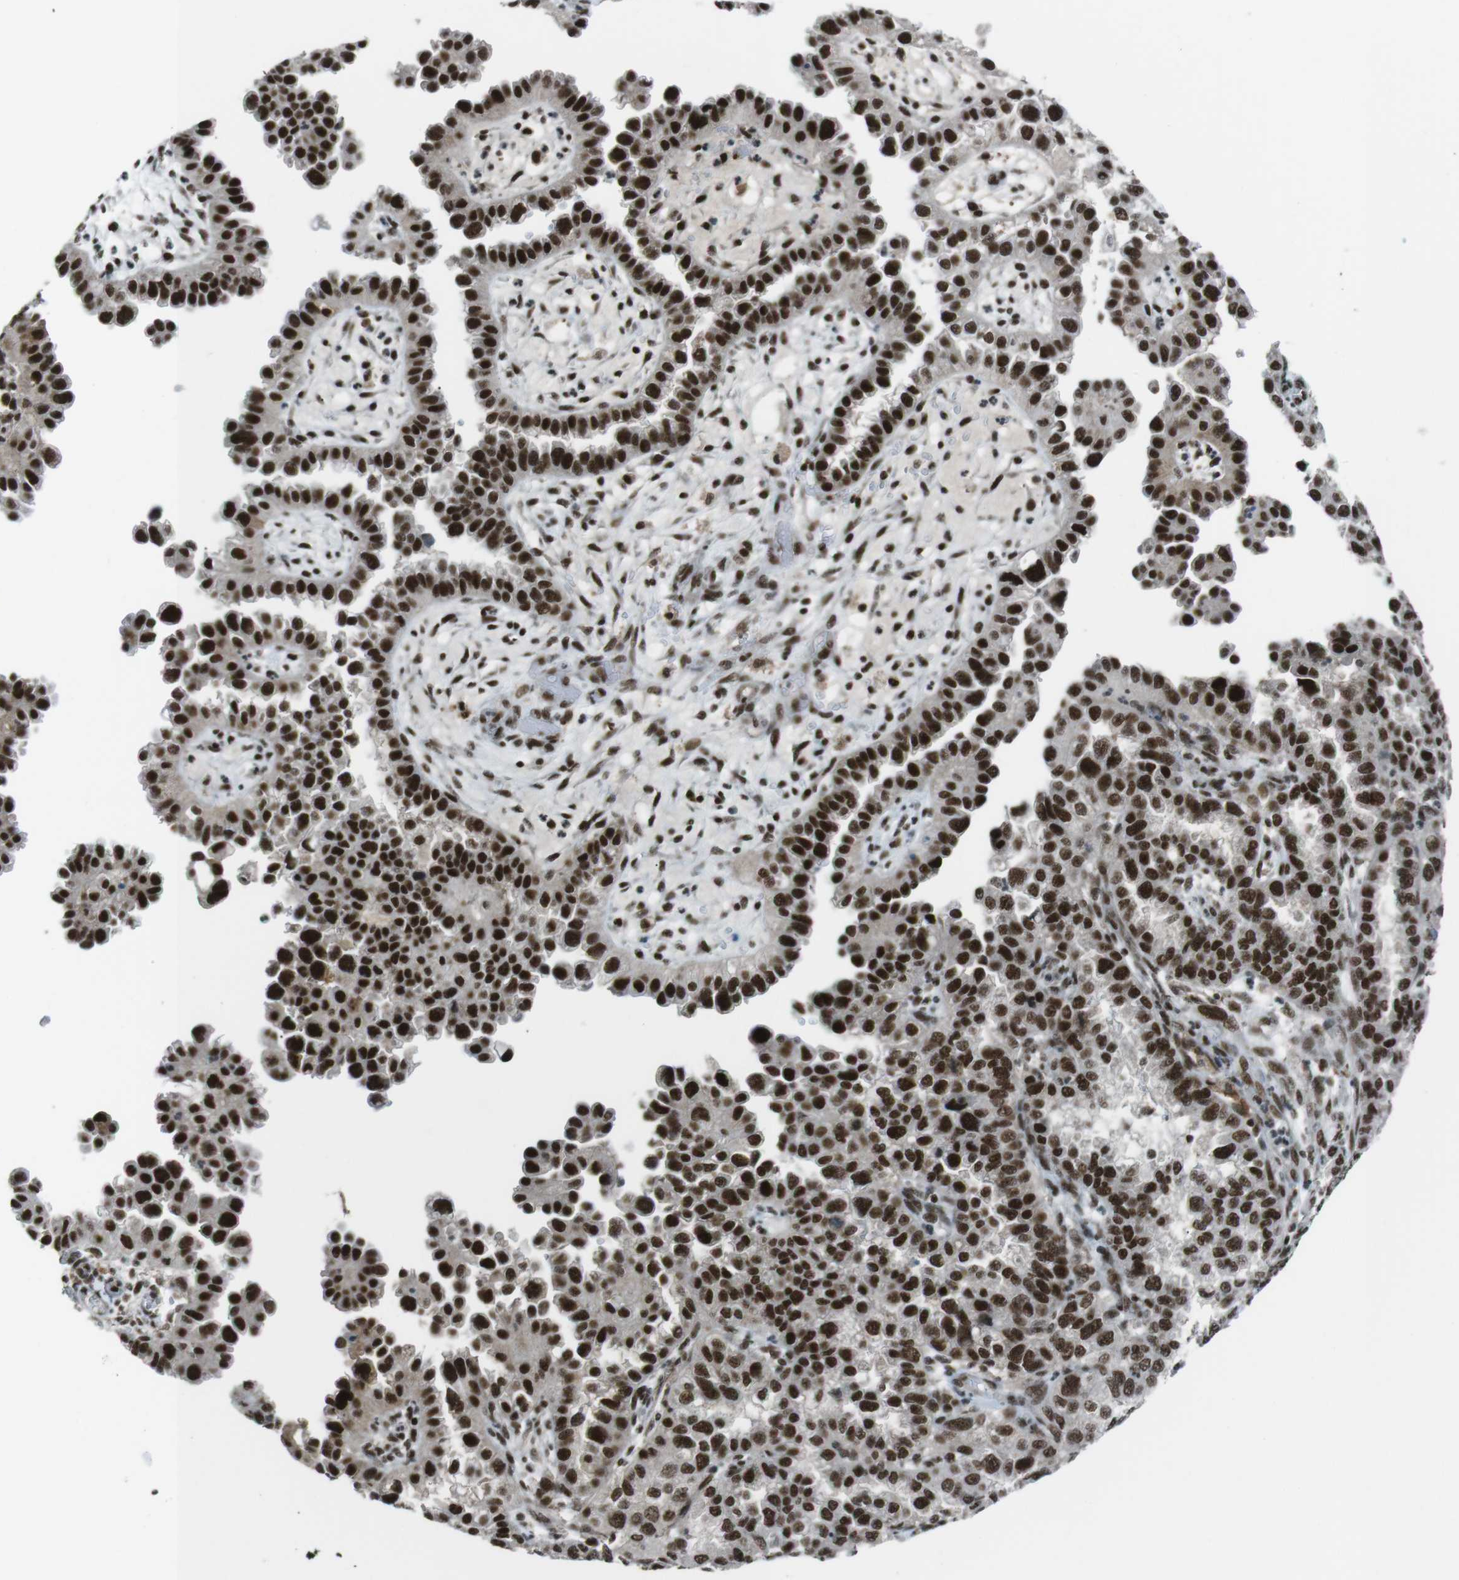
{"staining": {"intensity": "strong", "quantity": ">75%", "location": "nuclear"}, "tissue": "endometrial cancer", "cell_type": "Tumor cells", "image_type": "cancer", "snomed": [{"axis": "morphology", "description": "Adenocarcinoma, NOS"}, {"axis": "topography", "description": "Endometrium"}], "caption": "Endometrial cancer (adenocarcinoma) tissue displays strong nuclear positivity in approximately >75% of tumor cells, visualized by immunohistochemistry.", "gene": "TAF1", "patient": {"sex": "female", "age": 85}}